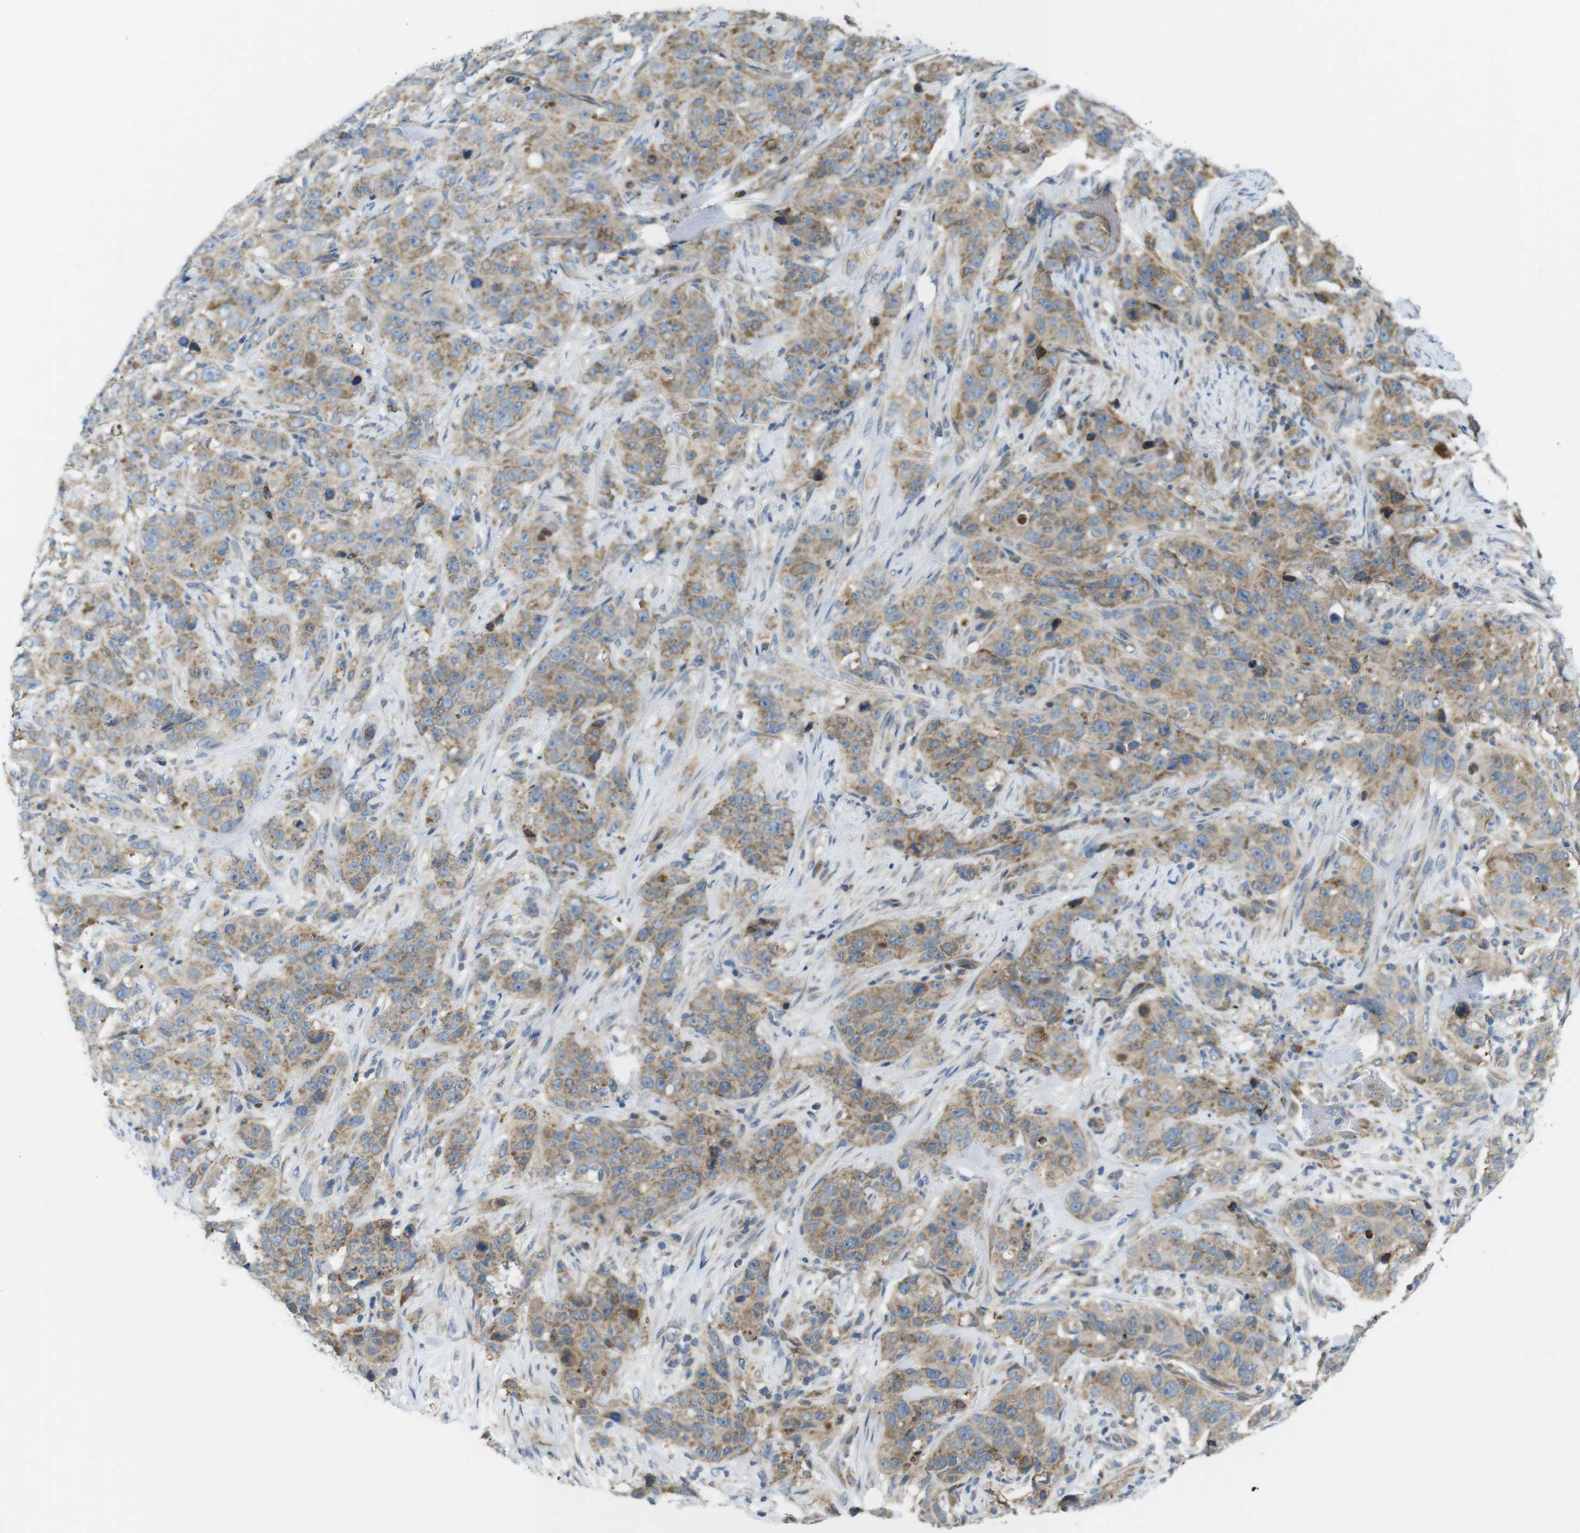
{"staining": {"intensity": "moderate", "quantity": ">75%", "location": "cytoplasmic/membranous"}, "tissue": "stomach cancer", "cell_type": "Tumor cells", "image_type": "cancer", "snomed": [{"axis": "morphology", "description": "Adenocarcinoma, NOS"}, {"axis": "topography", "description": "Stomach"}], "caption": "Immunohistochemistry (IHC) of adenocarcinoma (stomach) demonstrates medium levels of moderate cytoplasmic/membranous expression in approximately >75% of tumor cells. (Stains: DAB in brown, nuclei in blue, Microscopy: brightfield microscopy at high magnification).", "gene": "MARCHF1", "patient": {"sex": "male", "age": 48}}